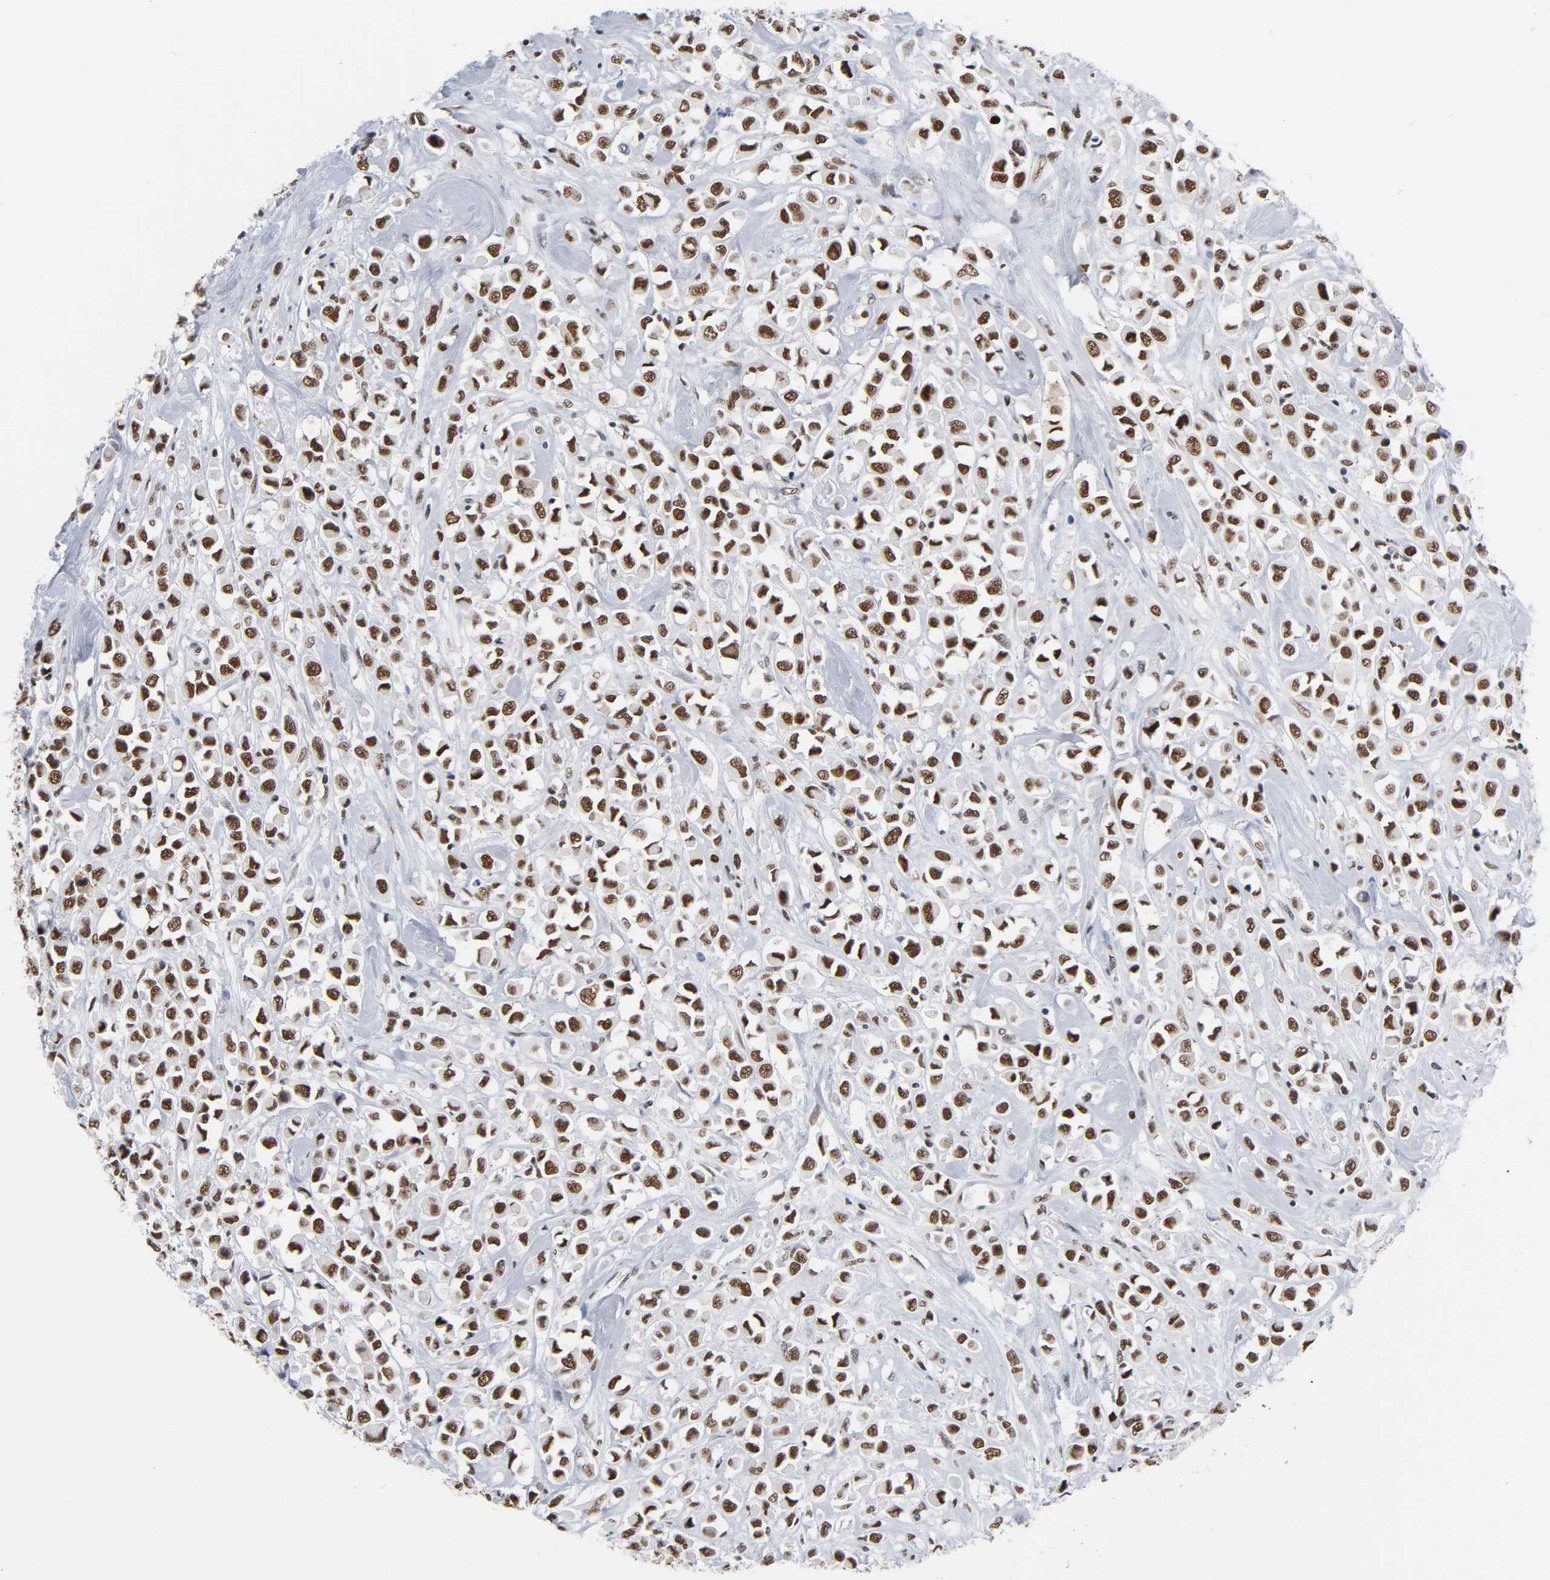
{"staining": {"intensity": "moderate", "quantity": ">75%", "location": "nuclear"}, "tissue": "breast cancer", "cell_type": "Tumor cells", "image_type": "cancer", "snomed": [{"axis": "morphology", "description": "Duct carcinoma"}, {"axis": "topography", "description": "Breast"}], "caption": "The immunohistochemical stain labels moderate nuclear expression in tumor cells of breast cancer tissue. (IHC, brightfield microscopy, high magnification).", "gene": "CSTF2", "patient": {"sex": "female", "age": 61}}